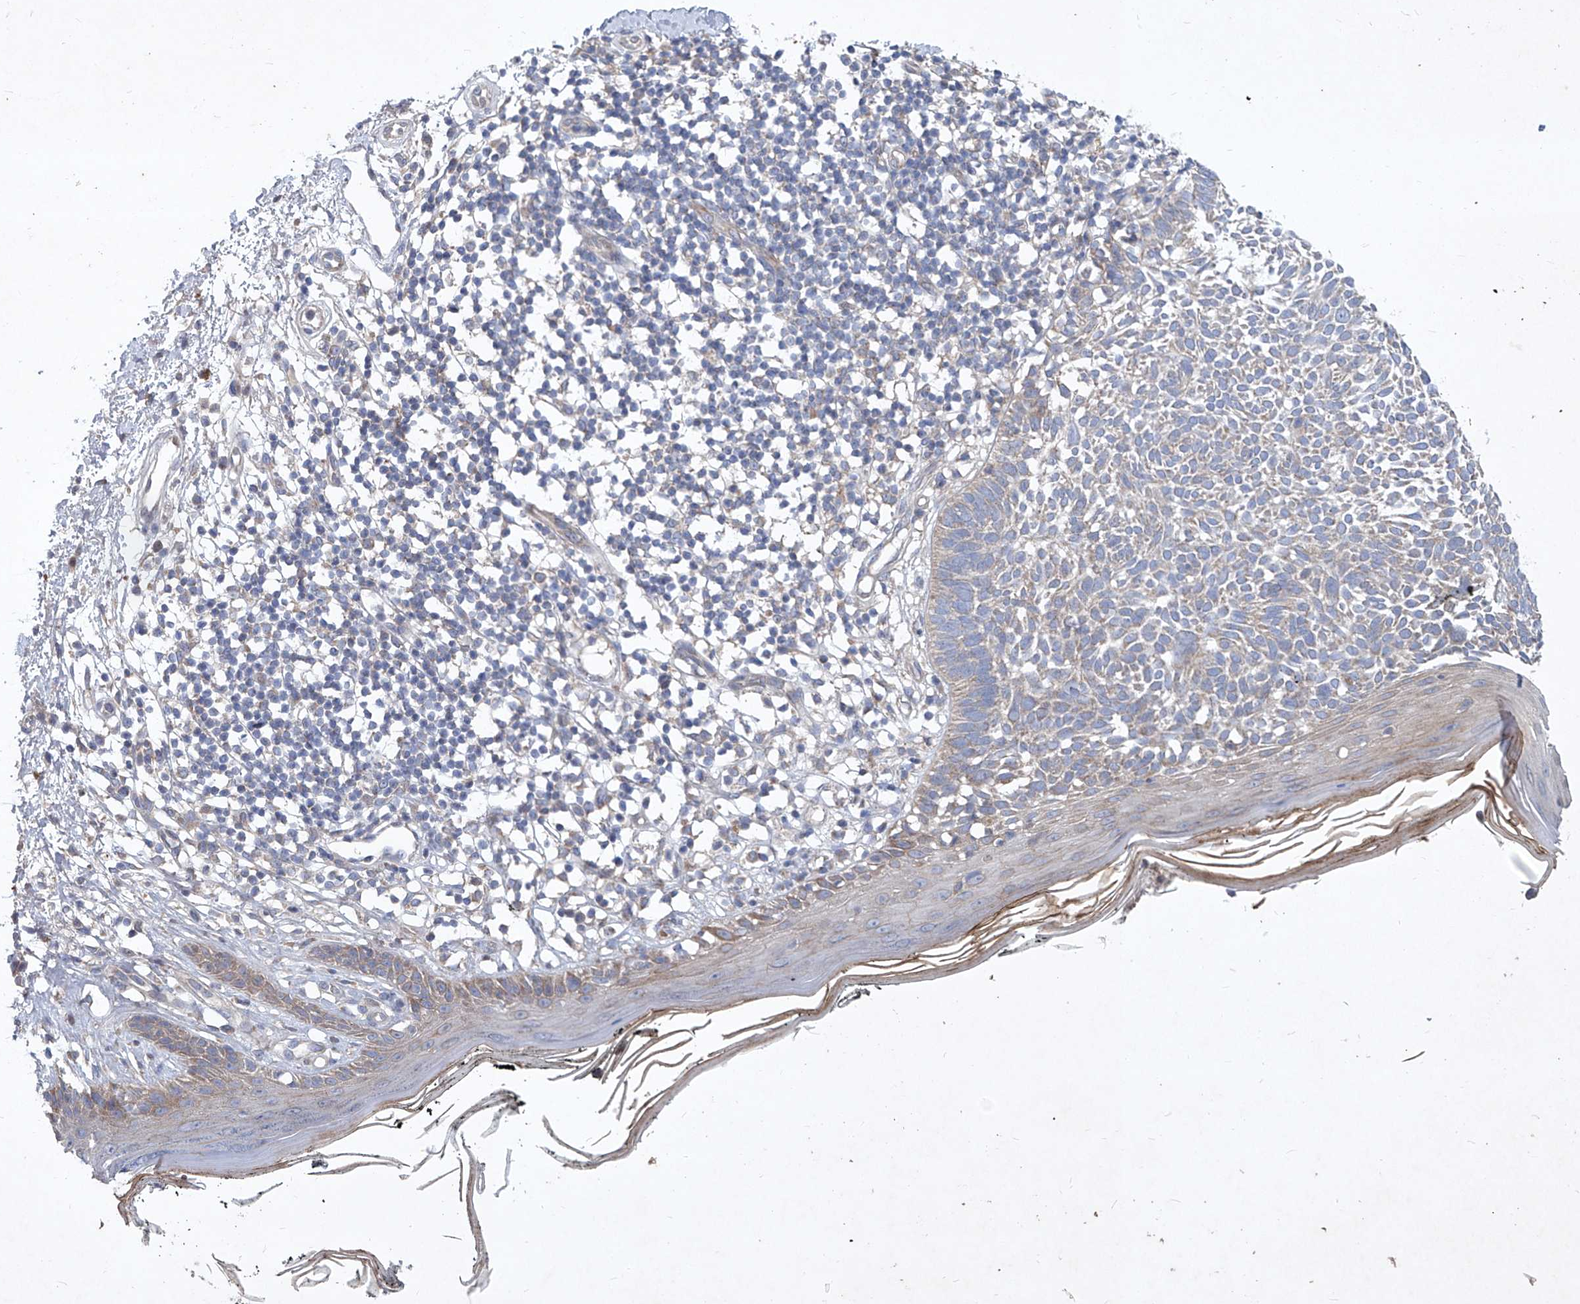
{"staining": {"intensity": "negative", "quantity": "none", "location": "none"}, "tissue": "skin cancer", "cell_type": "Tumor cells", "image_type": "cancer", "snomed": [{"axis": "morphology", "description": "Basal cell carcinoma"}, {"axis": "topography", "description": "Skin"}], "caption": "Skin basal cell carcinoma stained for a protein using immunohistochemistry (IHC) shows no staining tumor cells.", "gene": "COQ3", "patient": {"sex": "female", "age": 64}}